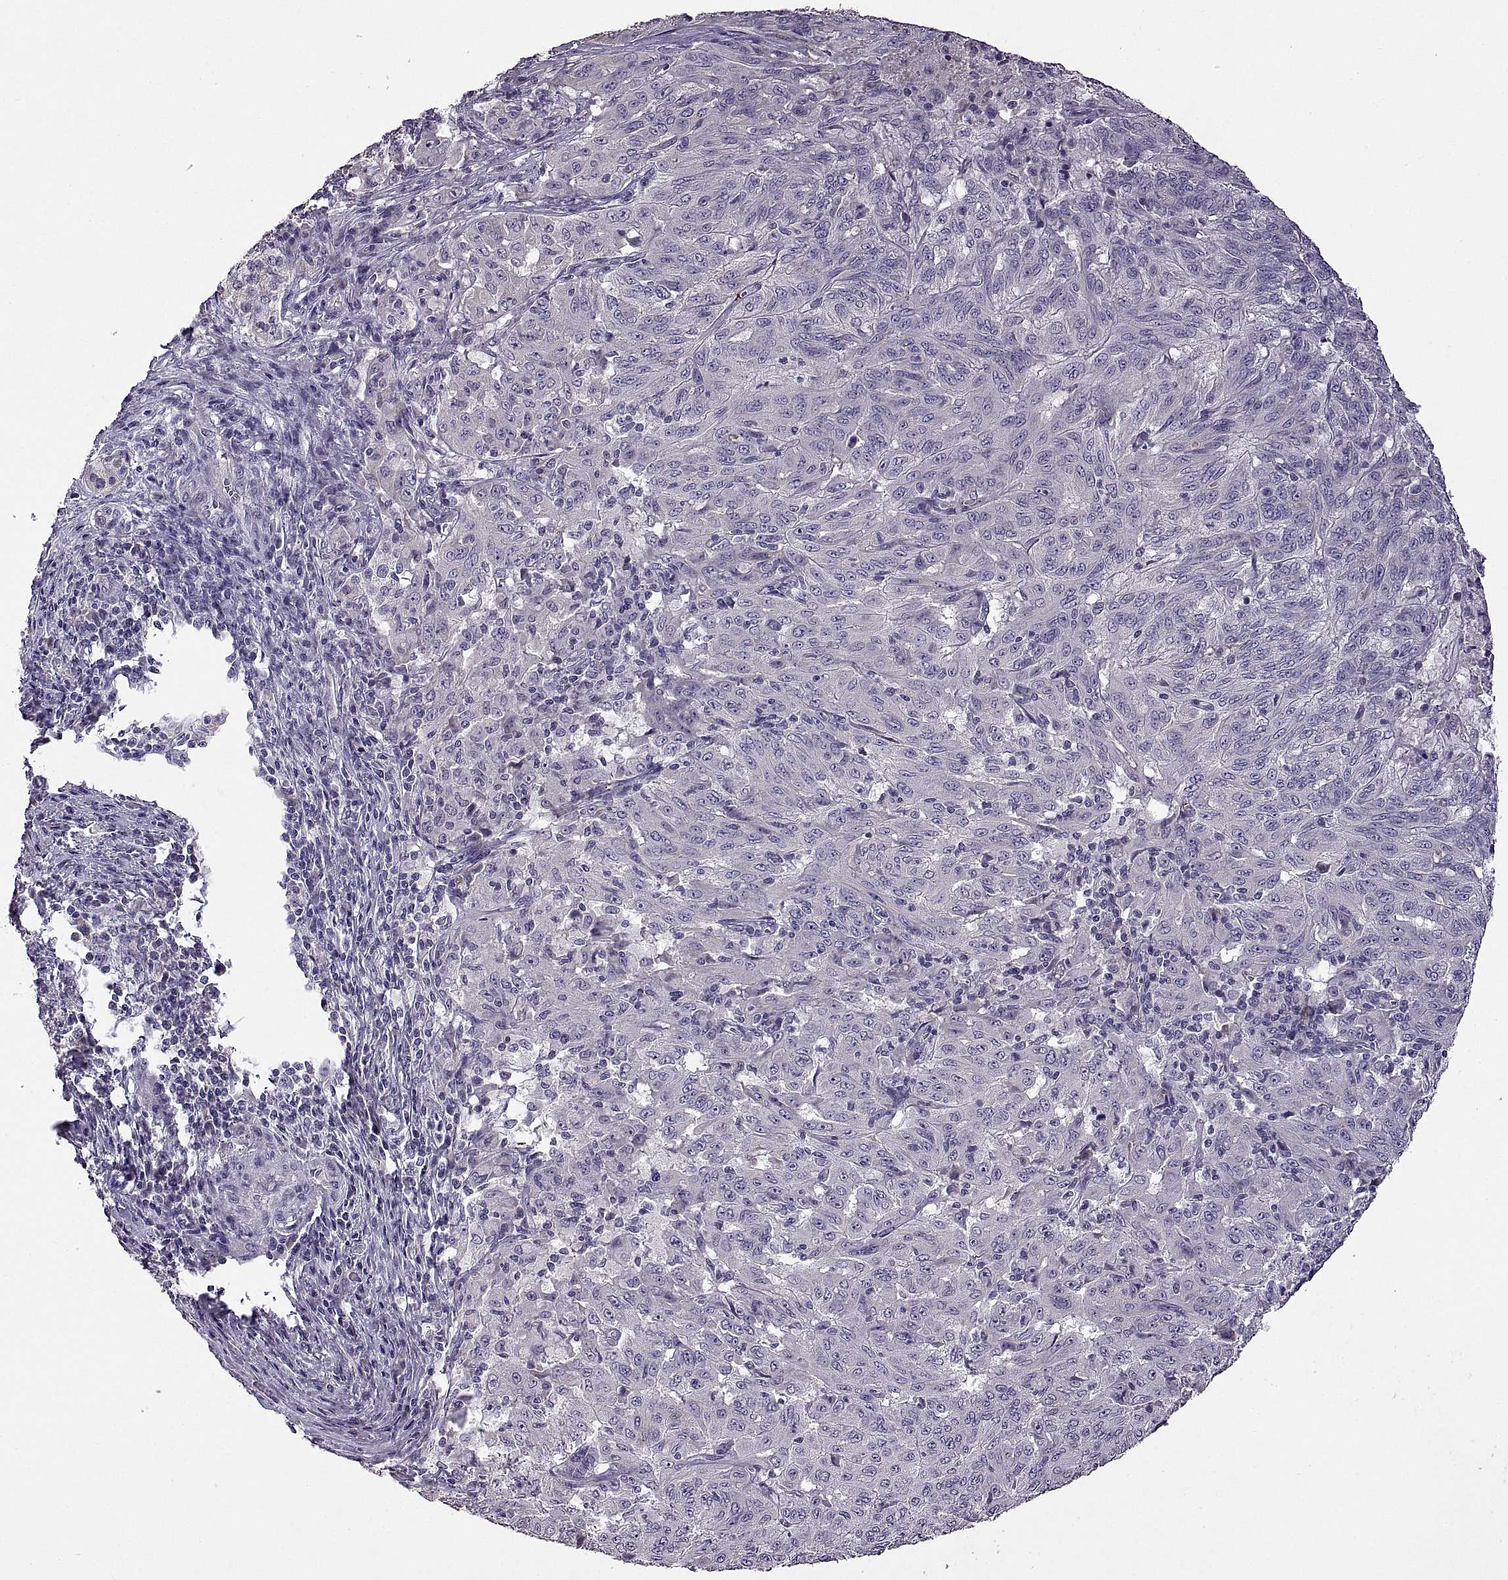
{"staining": {"intensity": "negative", "quantity": "none", "location": "none"}, "tissue": "pancreatic cancer", "cell_type": "Tumor cells", "image_type": "cancer", "snomed": [{"axis": "morphology", "description": "Adenocarcinoma, NOS"}, {"axis": "topography", "description": "Pancreas"}], "caption": "This is an immunohistochemistry (IHC) photomicrograph of pancreatic adenocarcinoma. There is no expression in tumor cells.", "gene": "DEFB136", "patient": {"sex": "male", "age": 63}}